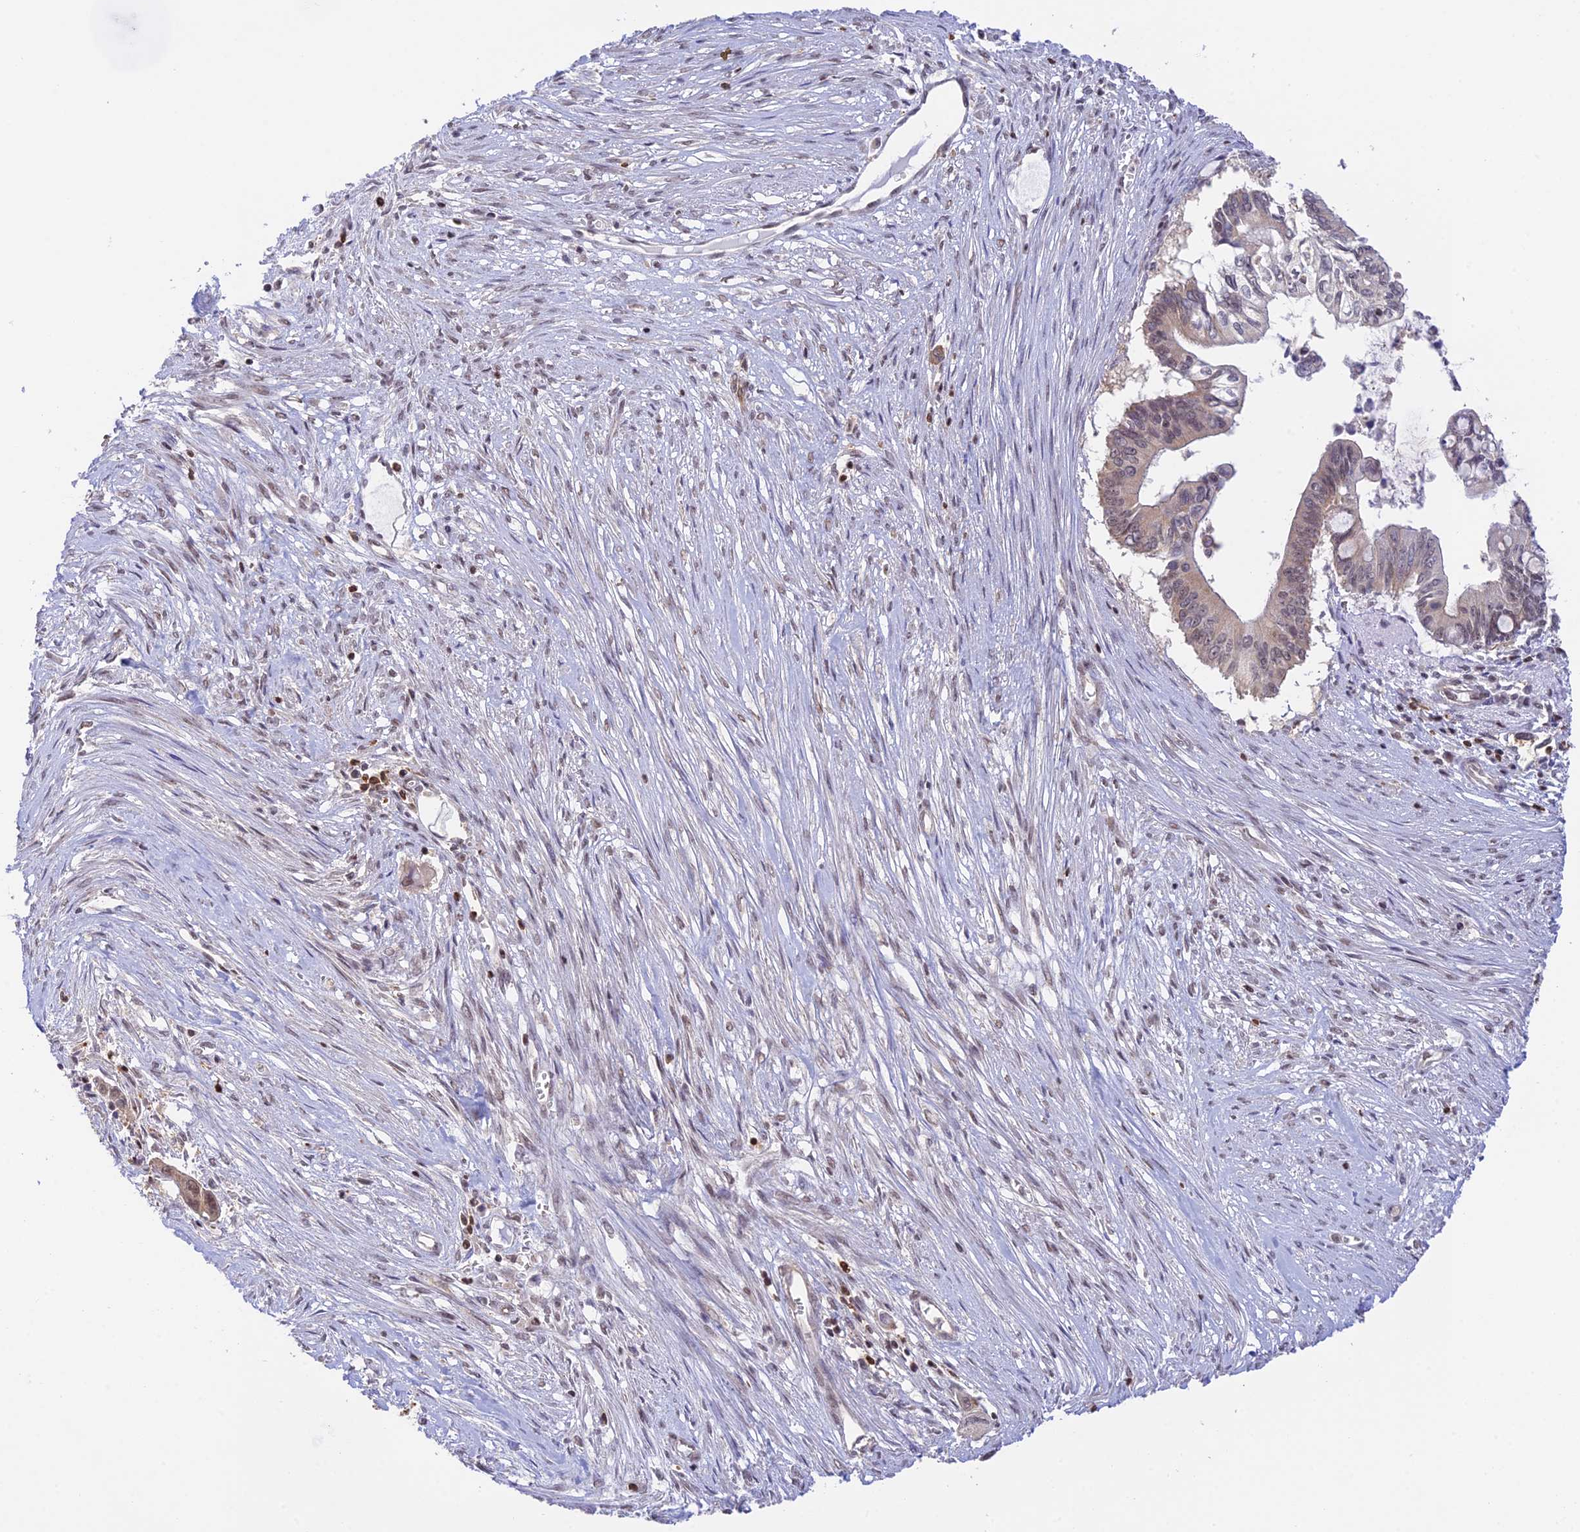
{"staining": {"intensity": "moderate", "quantity": ">75%", "location": "nuclear"}, "tissue": "pancreatic cancer", "cell_type": "Tumor cells", "image_type": "cancer", "snomed": [{"axis": "morphology", "description": "Adenocarcinoma, NOS"}, {"axis": "topography", "description": "Pancreas"}], "caption": "Adenocarcinoma (pancreatic) tissue shows moderate nuclear positivity in approximately >75% of tumor cells Nuclei are stained in blue.", "gene": "THAP11", "patient": {"sex": "male", "age": 68}}